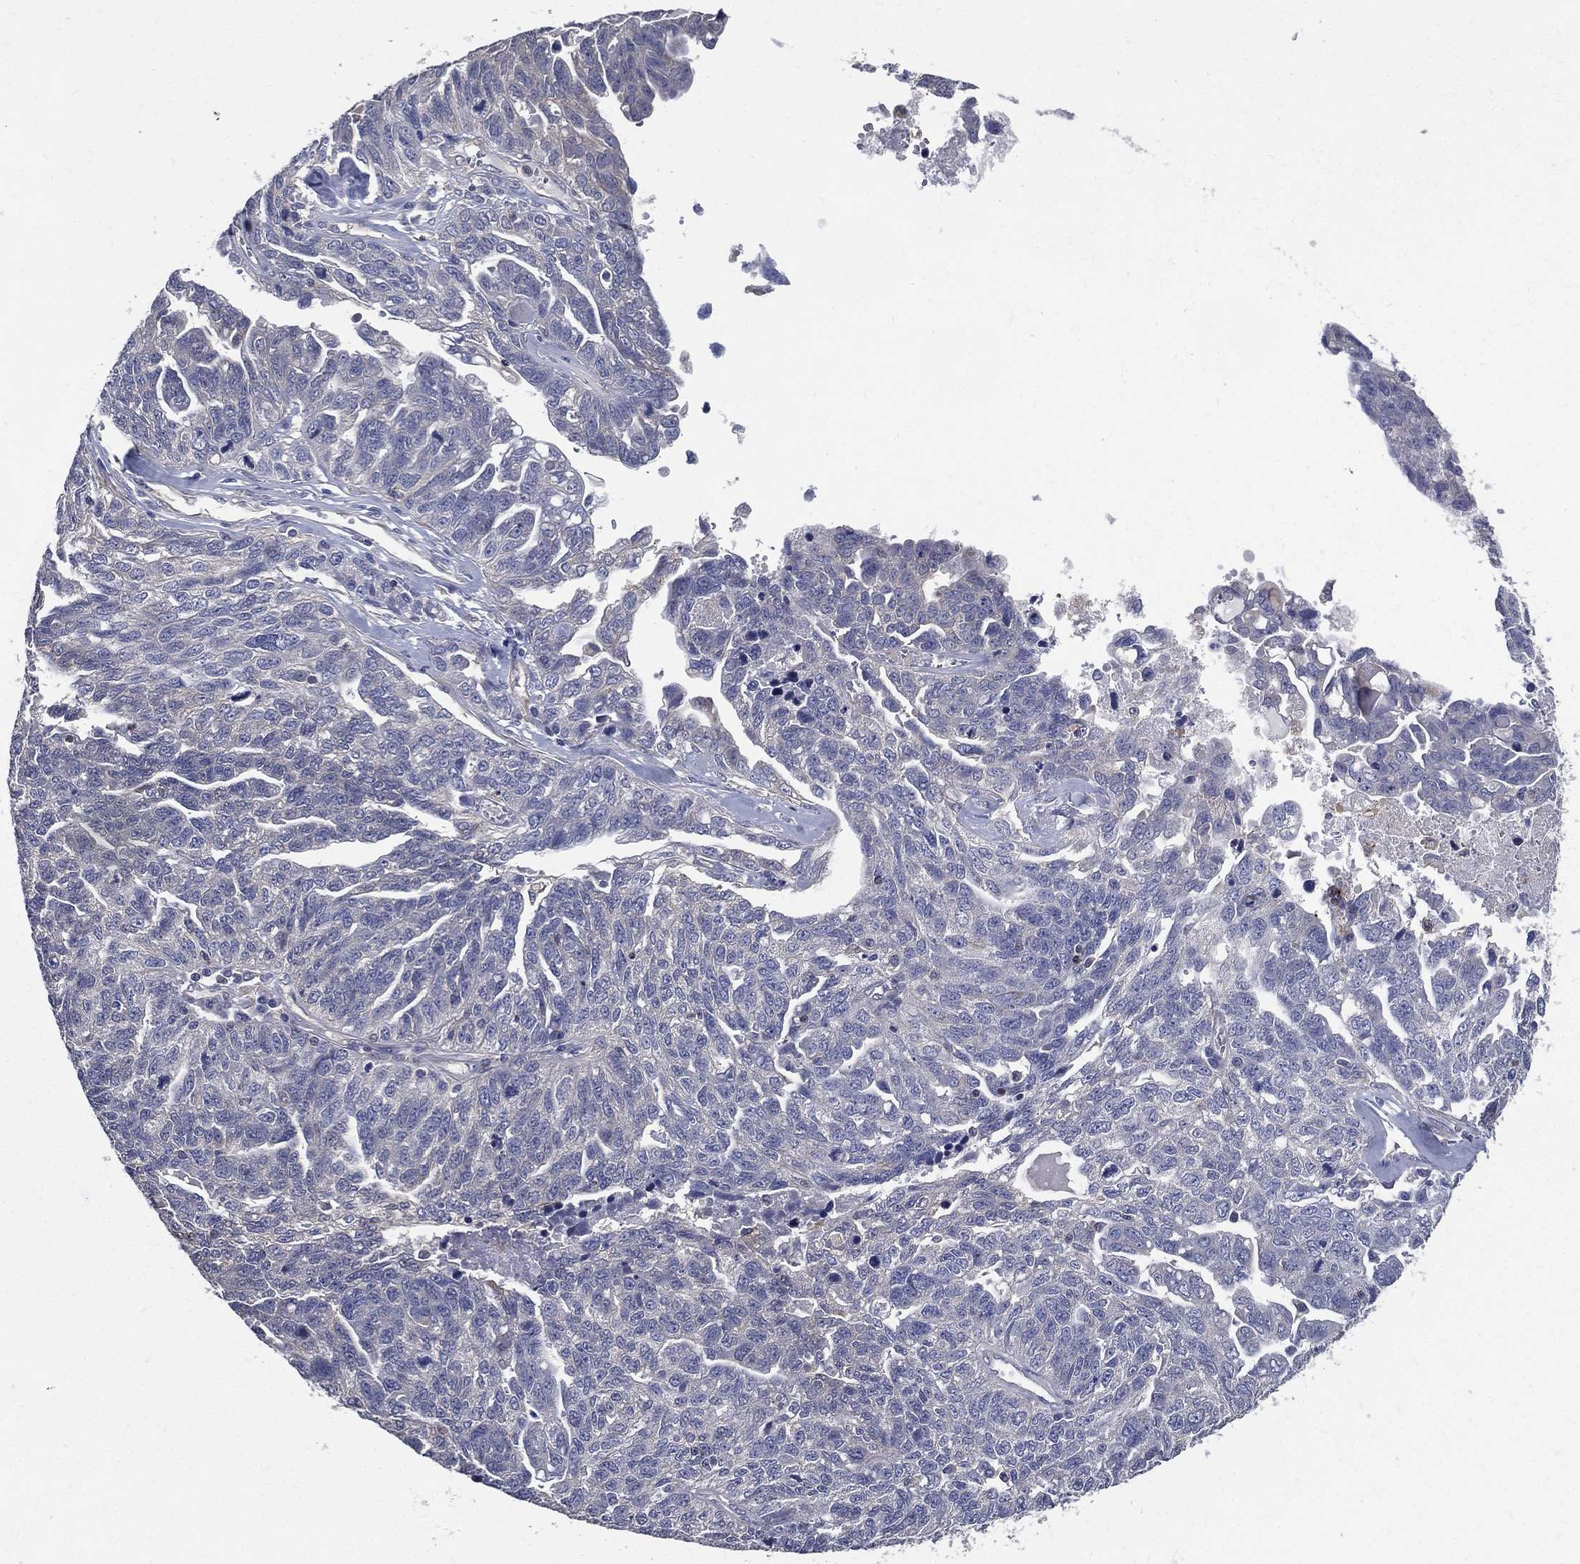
{"staining": {"intensity": "negative", "quantity": "none", "location": "none"}, "tissue": "ovarian cancer", "cell_type": "Tumor cells", "image_type": "cancer", "snomed": [{"axis": "morphology", "description": "Cystadenocarcinoma, serous, NOS"}, {"axis": "topography", "description": "Ovary"}], "caption": "Histopathology image shows no protein positivity in tumor cells of ovarian cancer (serous cystadenocarcinoma) tissue.", "gene": "SERPINB2", "patient": {"sex": "female", "age": 71}}